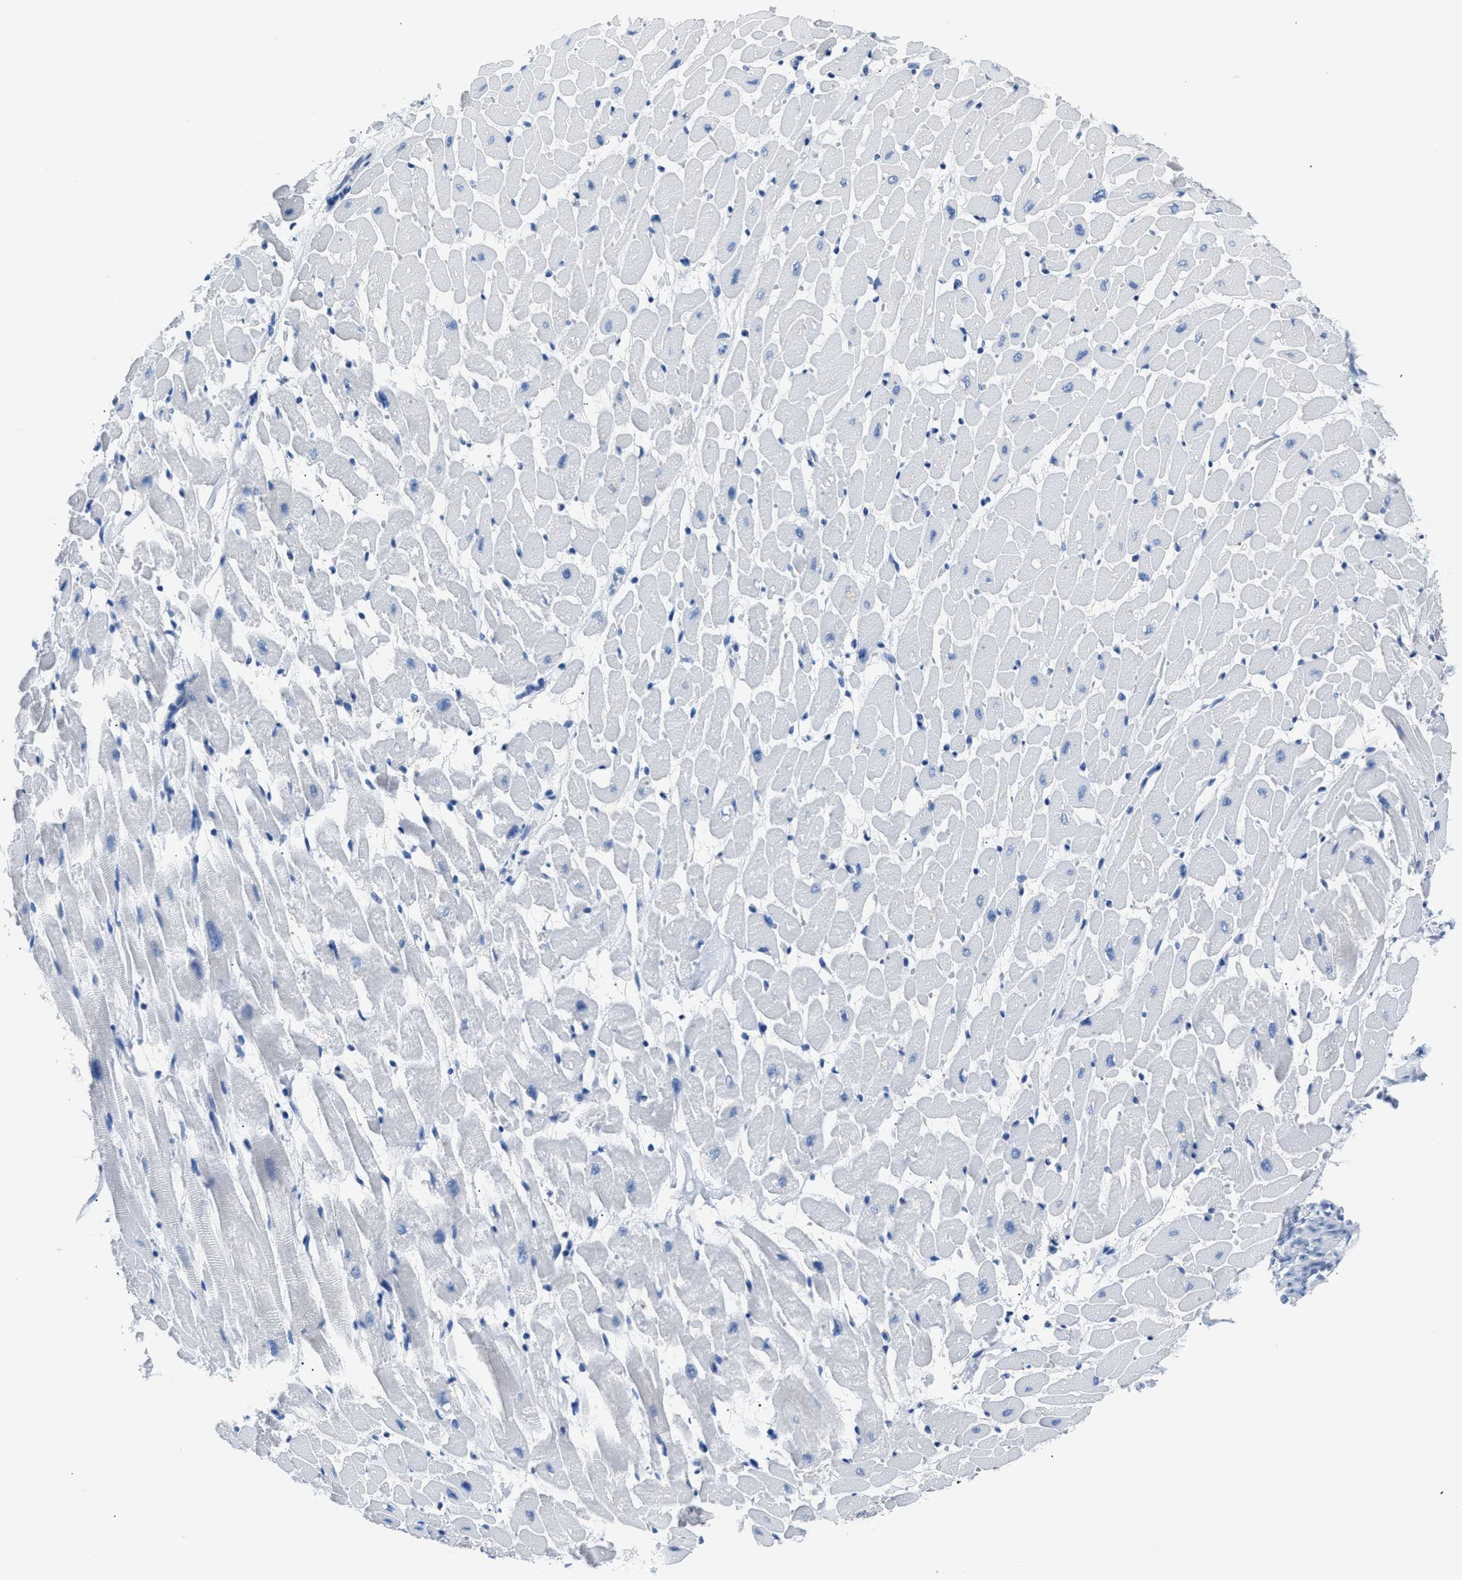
{"staining": {"intensity": "negative", "quantity": "none", "location": "none"}, "tissue": "heart muscle", "cell_type": "Cardiomyocytes", "image_type": "normal", "snomed": [{"axis": "morphology", "description": "Normal tissue, NOS"}, {"axis": "topography", "description": "Heart"}], "caption": "Cardiomyocytes show no significant positivity in benign heart muscle.", "gene": "AMACR", "patient": {"sex": "male", "age": 45}}